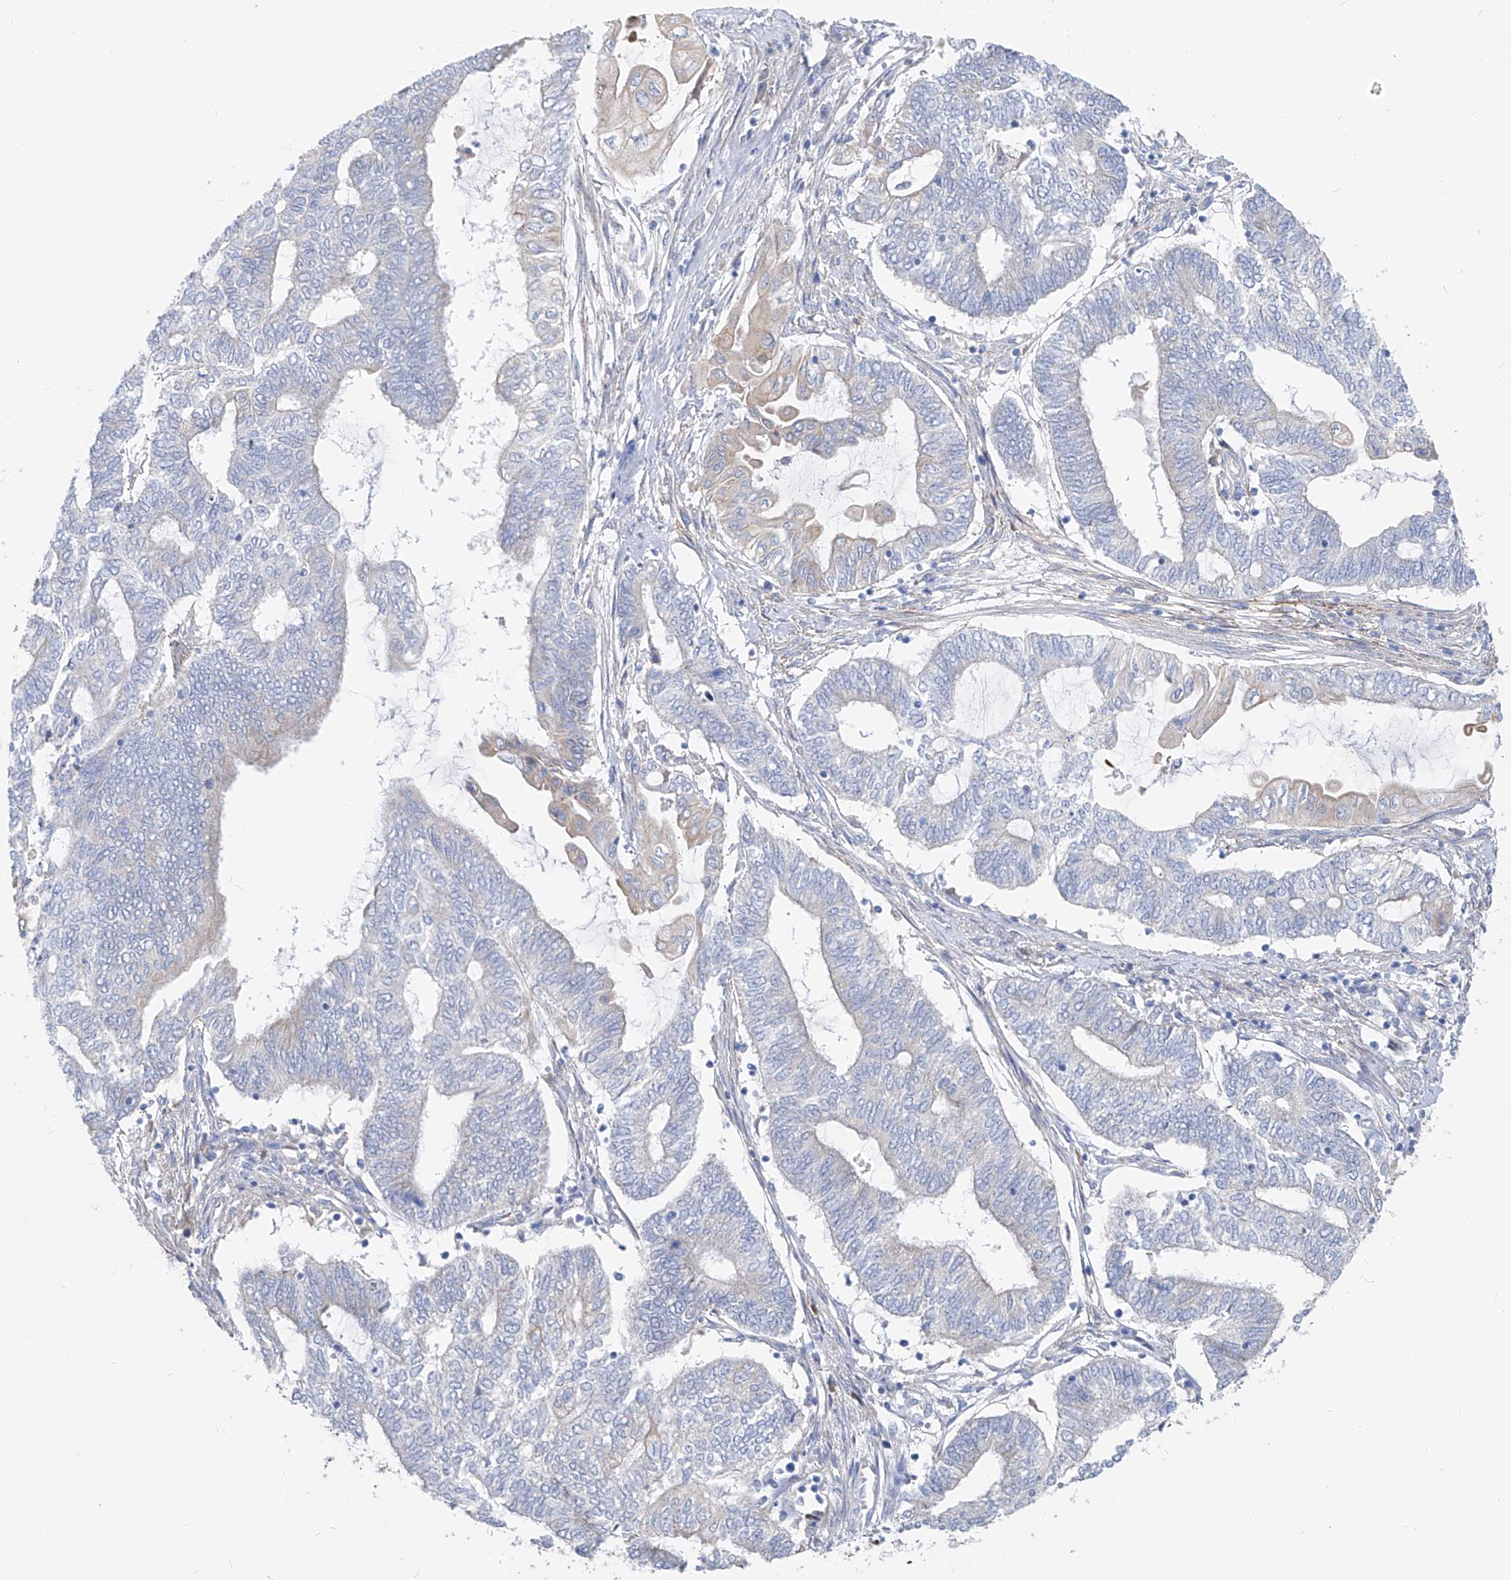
{"staining": {"intensity": "negative", "quantity": "none", "location": "none"}, "tissue": "endometrial cancer", "cell_type": "Tumor cells", "image_type": "cancer", "snomed": [{"axis": "morphology", "description": "Adenocarcinoma, NOS"}, {"axis": "topography", "description": "Uterus"}, {"axis": "topography", "description": "Endometrium"}], "caption": "This image is of endometrial adenocarcinoma stained with immunohistochemistry (IHC) to label a protein in brown with the nuclei are counter-stained blue. There is no expression in tumor cells.", "gene": "UFL1", "patient": {"sex": "female", "age": 70}}